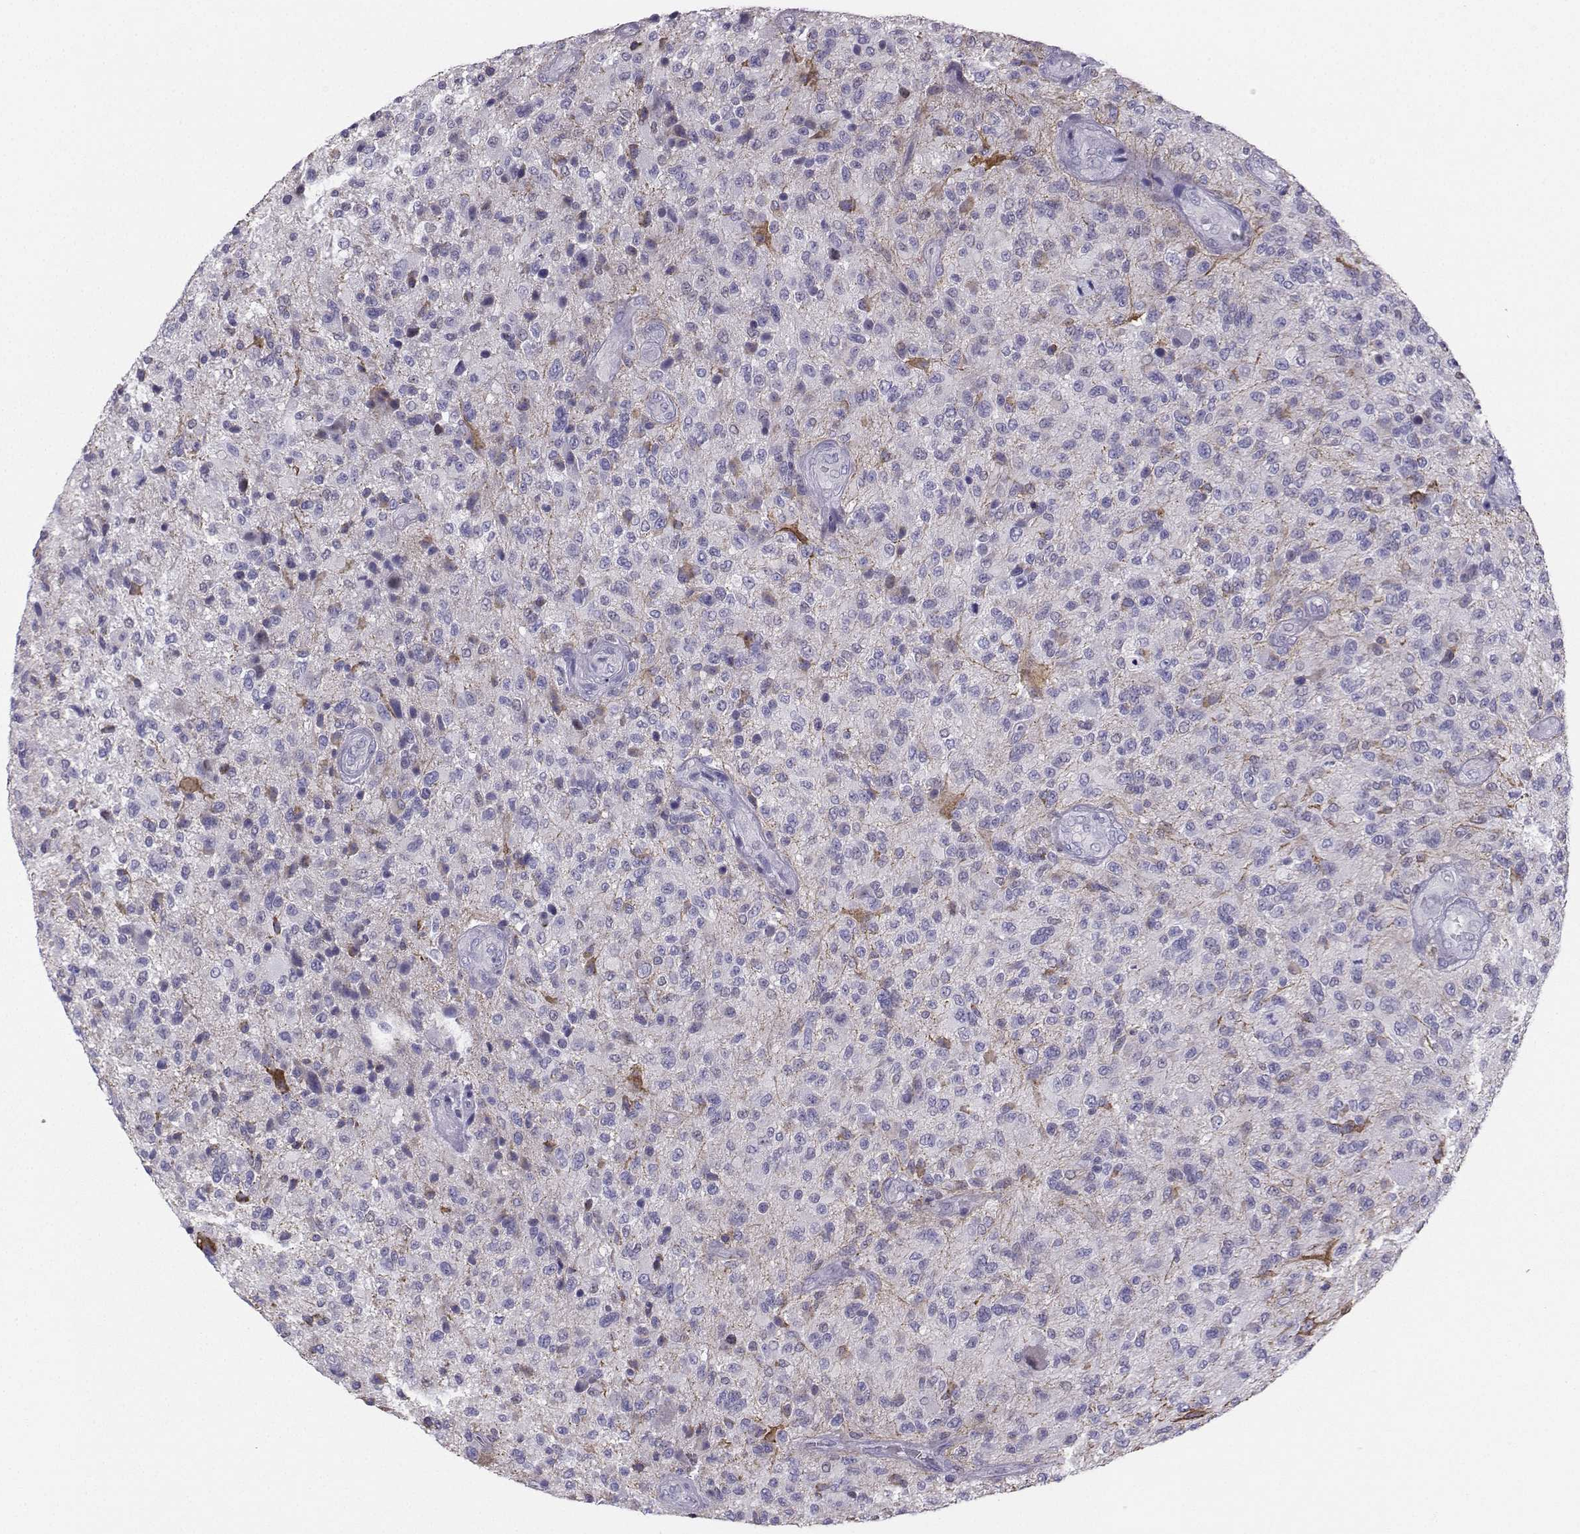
{"staining": {"intensity": "negative", "quantity": "none", "location": "none"}, "tissue": "glioma", "cell_type": "Tumor cells", "image_type": "cancer", "snomed": [{"axis": "morphology", "description": "Glioma, malignant, High grade"}, {"axis": "topography", "description": "Brain"}], "caption": "The photomicrograph demonstrates no significant positivity in tumor cells of high-grade glioma (malignant).", "gene": "DCLK3", "patient": {"sex": "male", "age": 47}}